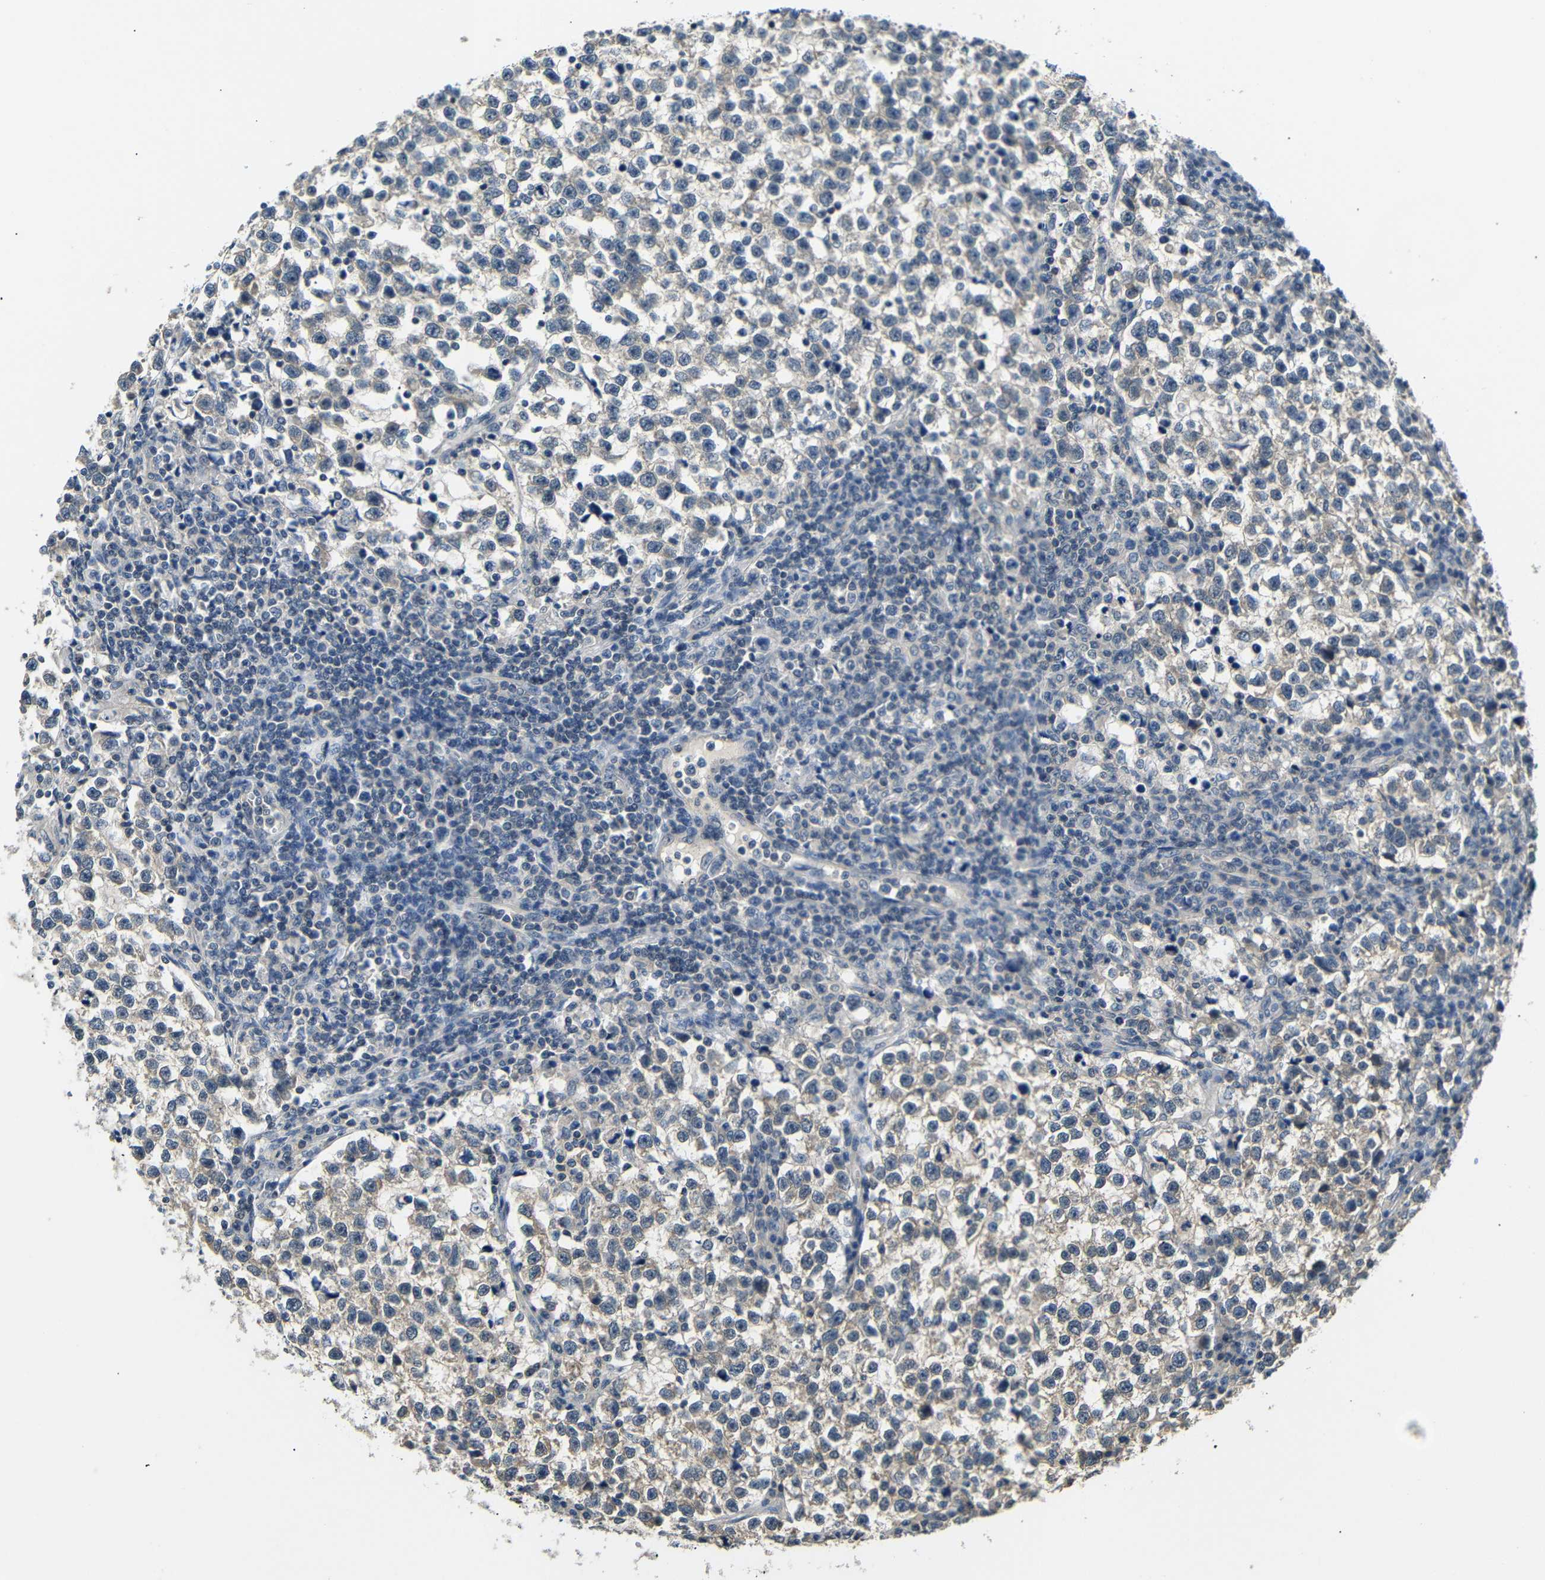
{"staining": {"intensity": "negative", "quantity": "none", "location": "none"}, "tissue": "testis cancer", "cell_type": "Tumor cells", "image_type": "cancer", "snomed": [{"axis": "morphology", "description": "Normal tissue, NOS"}, {"axis": "morphology", "description": "Seminoma, NOS"}, {"axis": "topography", "description": "Testis"}], "caption": "Immunohistochemistry (IHC) micrograph of neoplastic tissue: testis seminoma stained with DAB (3,3'-diaminobenzidine) displays no significant protein staining in tumor cells.", "gene": "SFN", "patient": {"sex": "male", "age": 43}}